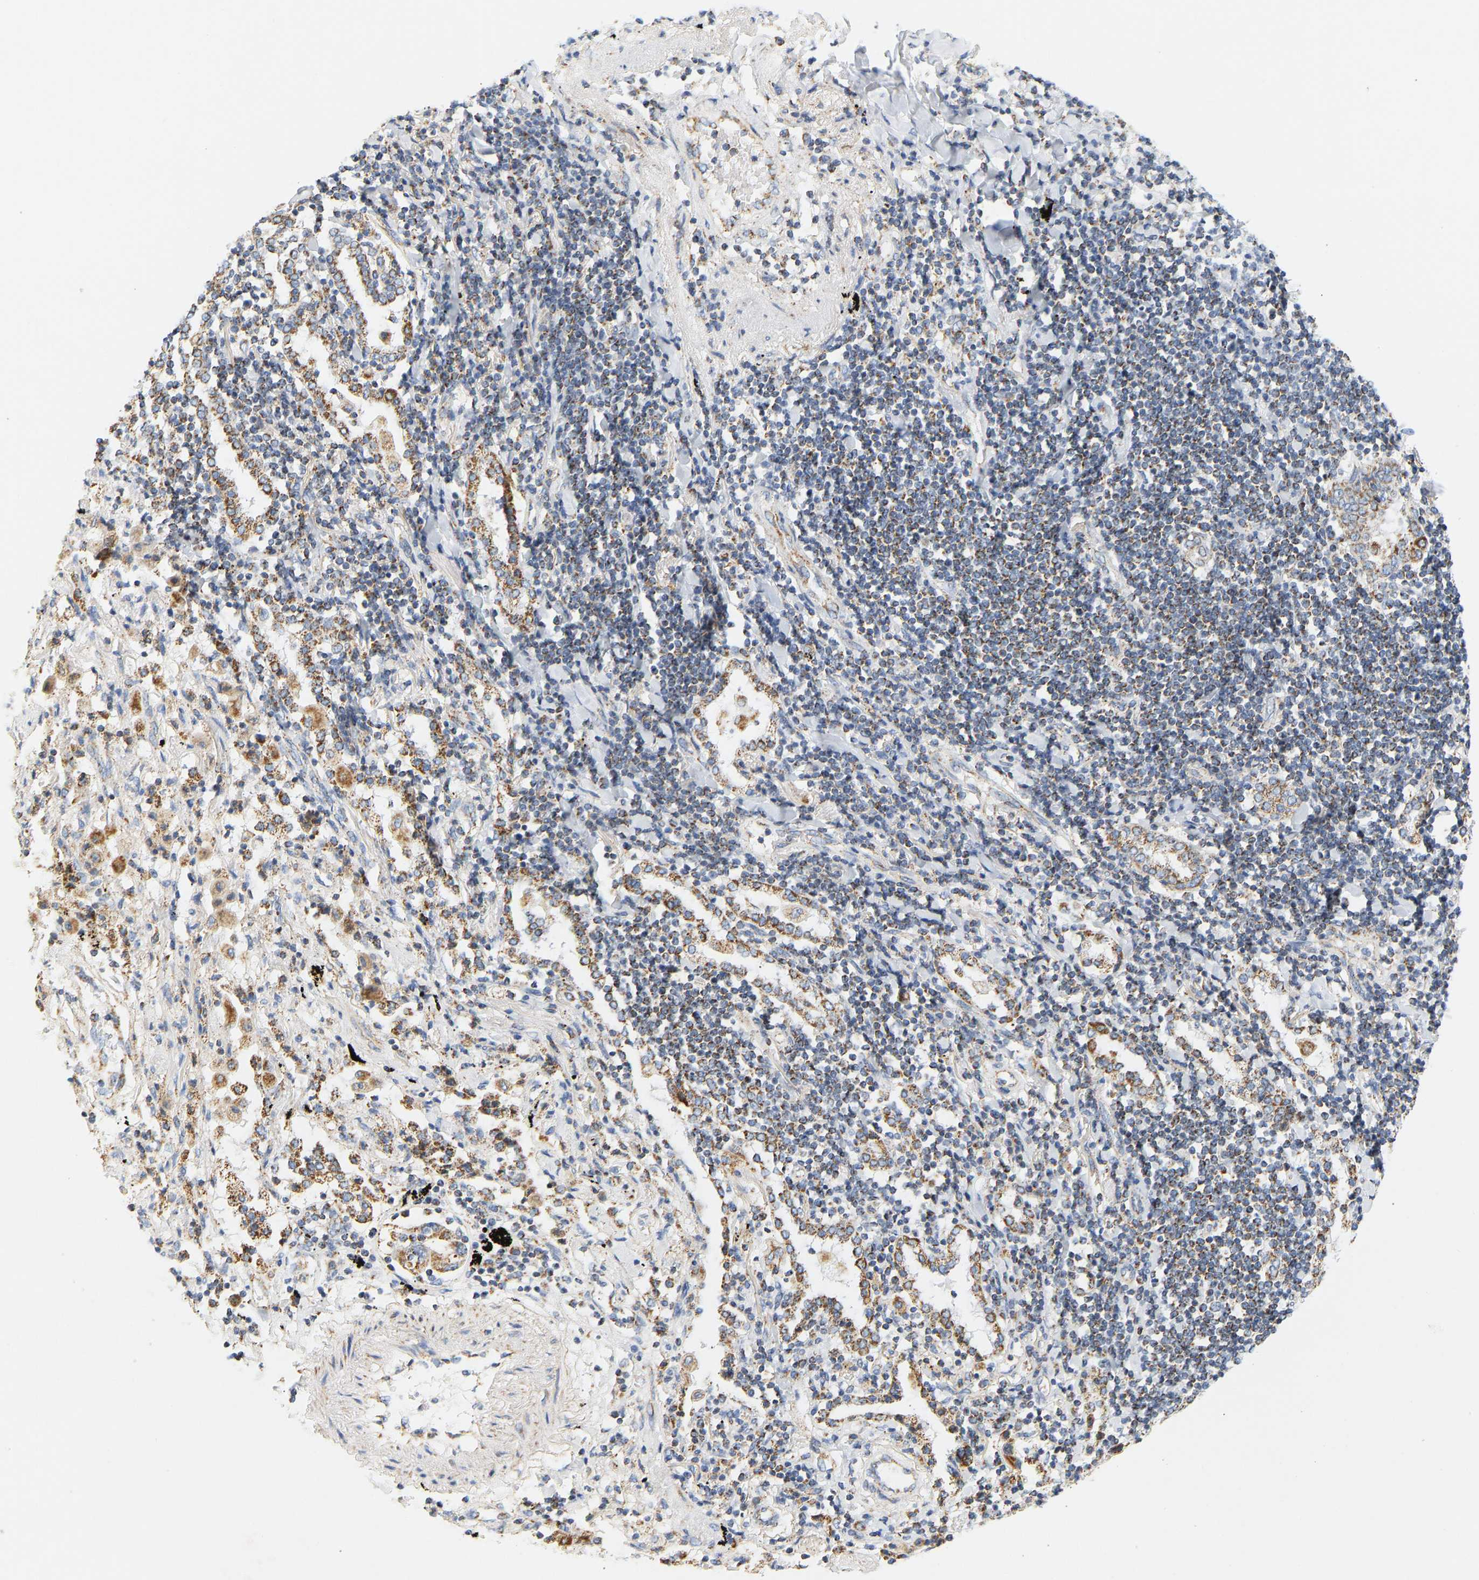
{"staining": {"intensity": "moderate", "quantity": ">75%", "location": "cytoplasmic/membranous"}, "tissue": "lung cancer", "cell_type": "Tumor cells", "image_type": "cancer", "snomed": [{"axis": "morphology", "description": "Adenocarcinoma, NOS"}, {"axis": "topography", "description": "Lung"}], "caption": "Moderate cytoplasmic/membranous staining for a protein is identified in about >75% of tumor cells of lung cancer using immunohistochemistry (IHC).", "gene": "GRPEL2", "patient": {"sex": "female", "age": 65}}